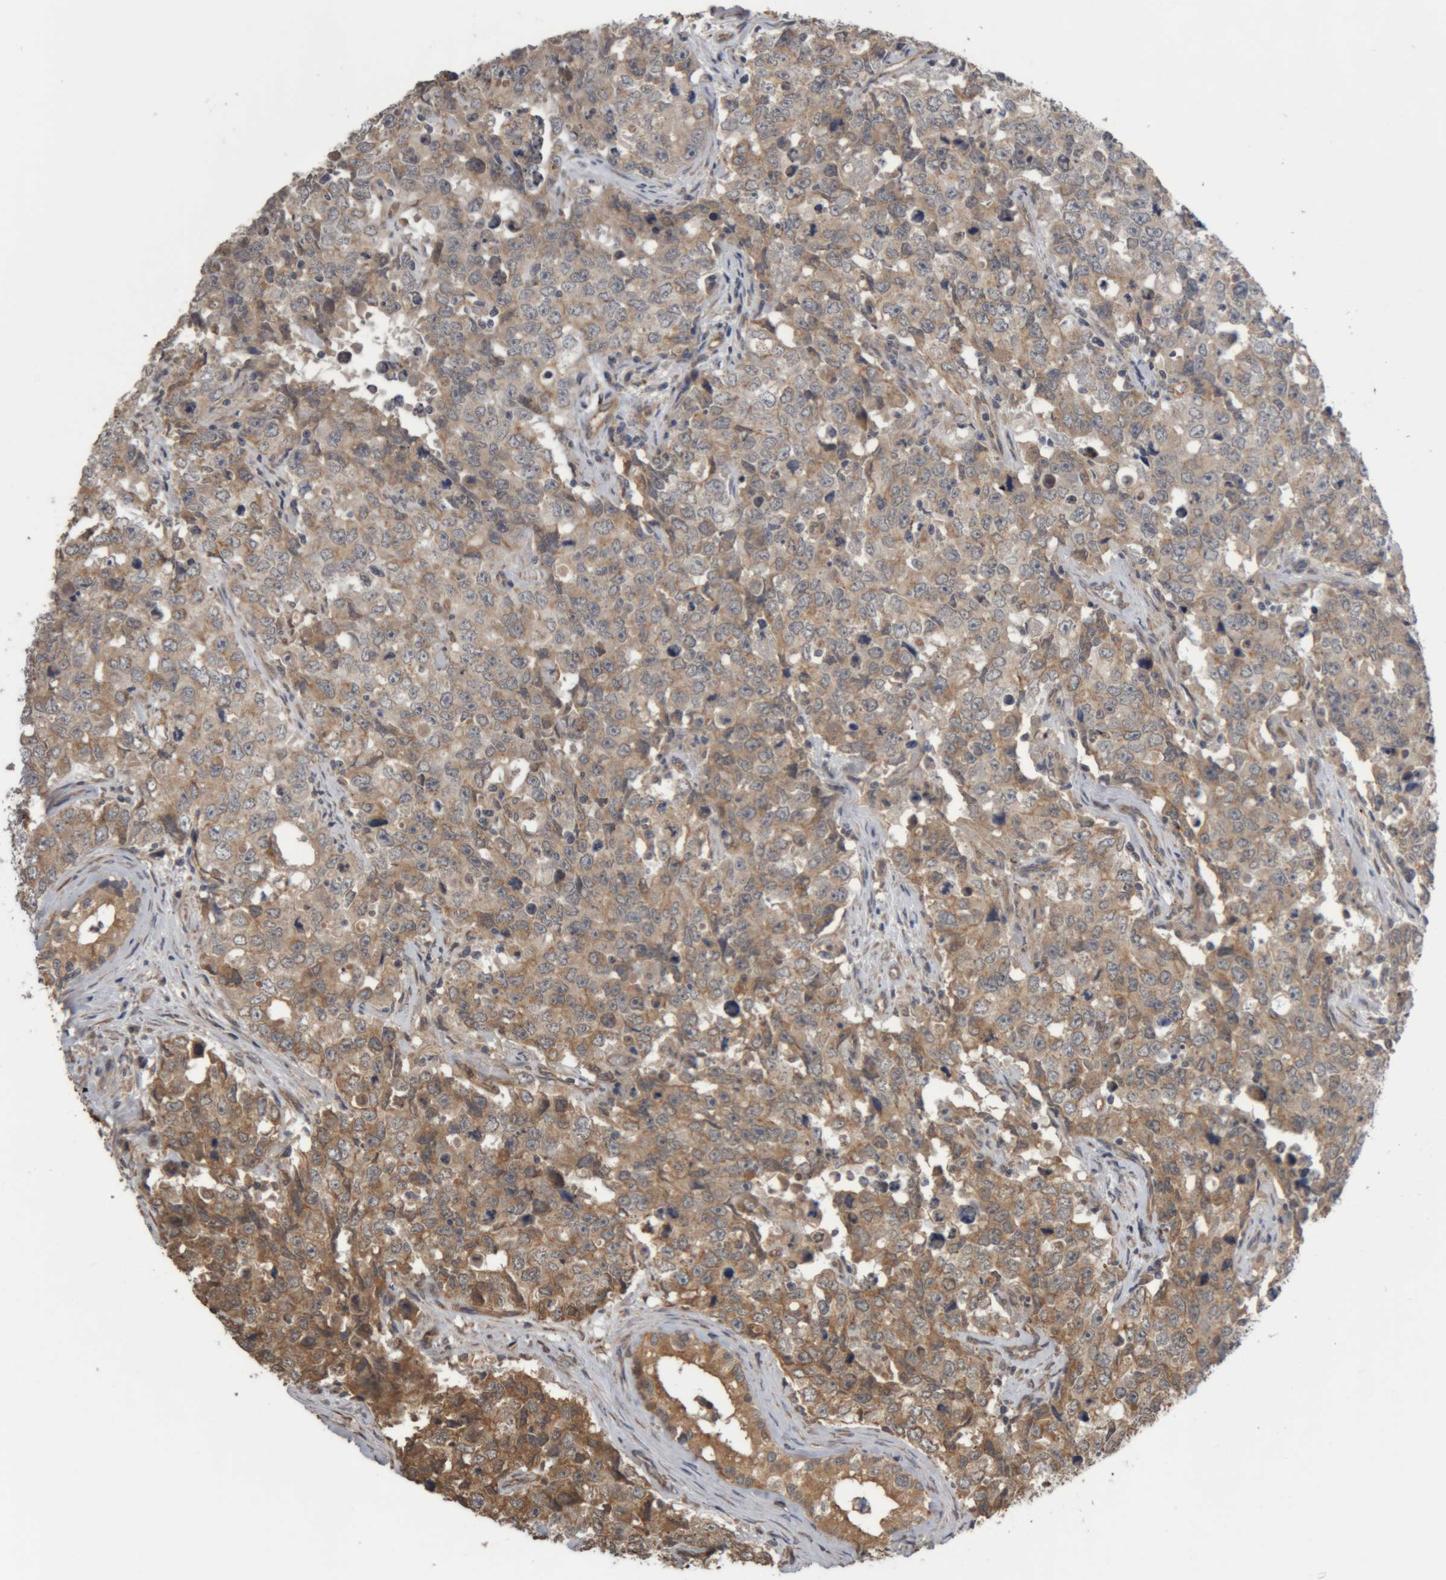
{"staining": {"intensity": "moderate", "quantity": "25%-75%", "location": "cytoplasmic/membranous"}, "tissue": "testis cancer", "cell_type": "Tumor cells", "image_type": "cancer", "snomed": [{"axis": "morphology", "description": "Carcinoma, Embryonal, NOS"}, {"axis": "topography", "description": "Testis"}], "caption": "Testis cancer stained for a protein (brown) displays moderate cytoplasmic/membranous positive positivity in approximately 25%-75% of tumor cells.", "gene": "TMED7", "patient": {"sex": "male", "age": 28}}